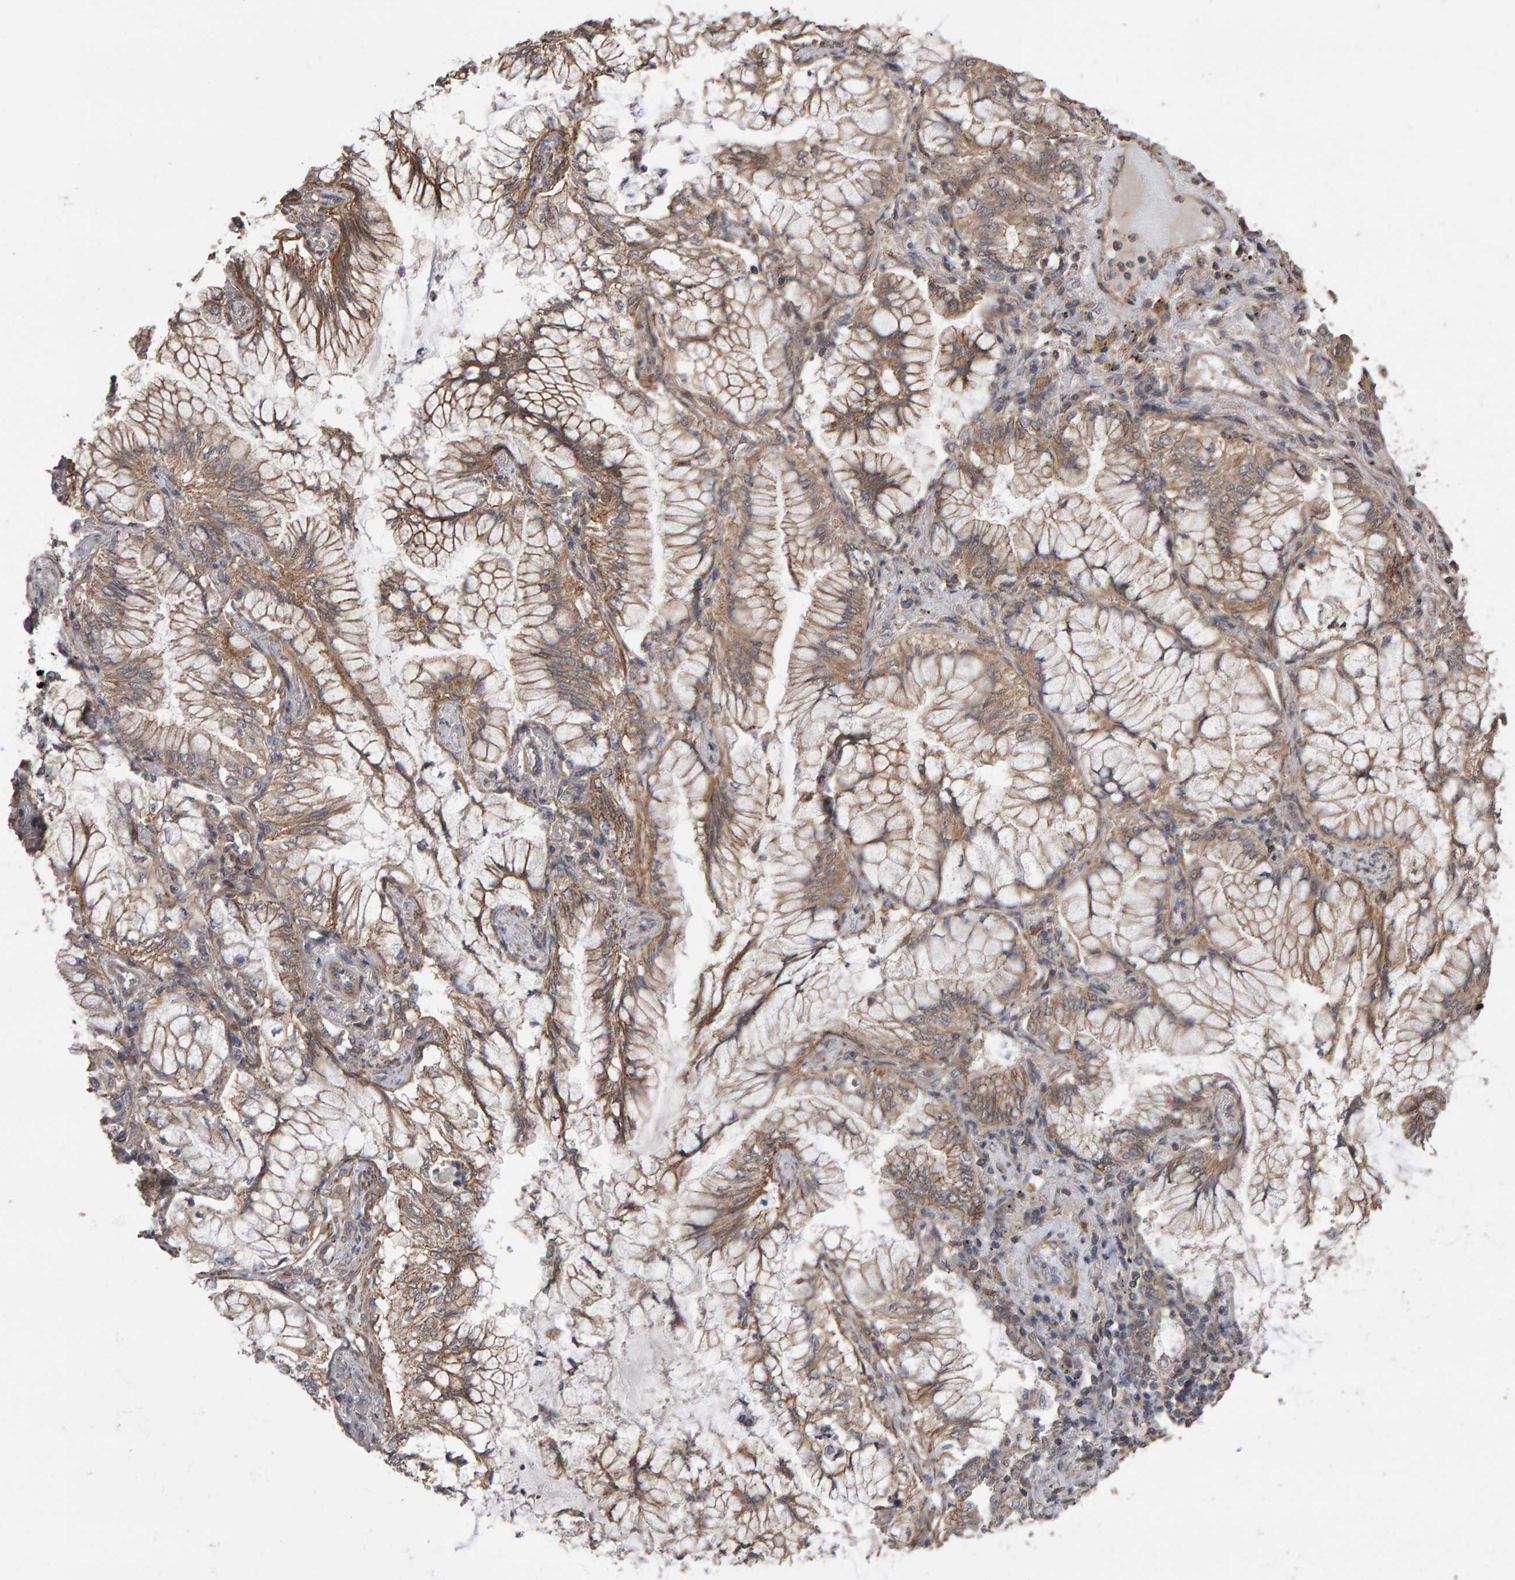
{"staining": {"intensity": "moderate", "quantity": ">75%", "location": "cytoplasmic/membranous"}, "tissue": "lung cancer", "cell_type": "Tumor cells", "image_type": "cancer", "snomed": [{"axis": "morphology", "description": "Adenocarcinoma, NOS"}, {"axis": "topography", "description": "Lung"}], "caption": "Immunohistochemistry histopathology image of human adenocarcinoma (lung) stained for a protein (brown), which demonstrates medium levels of moderate cytoplasmic/membranous staining in about >75% of tumor cells.", "gene": "SCRIB", "patient": {"sex": "female", "age": 70}}